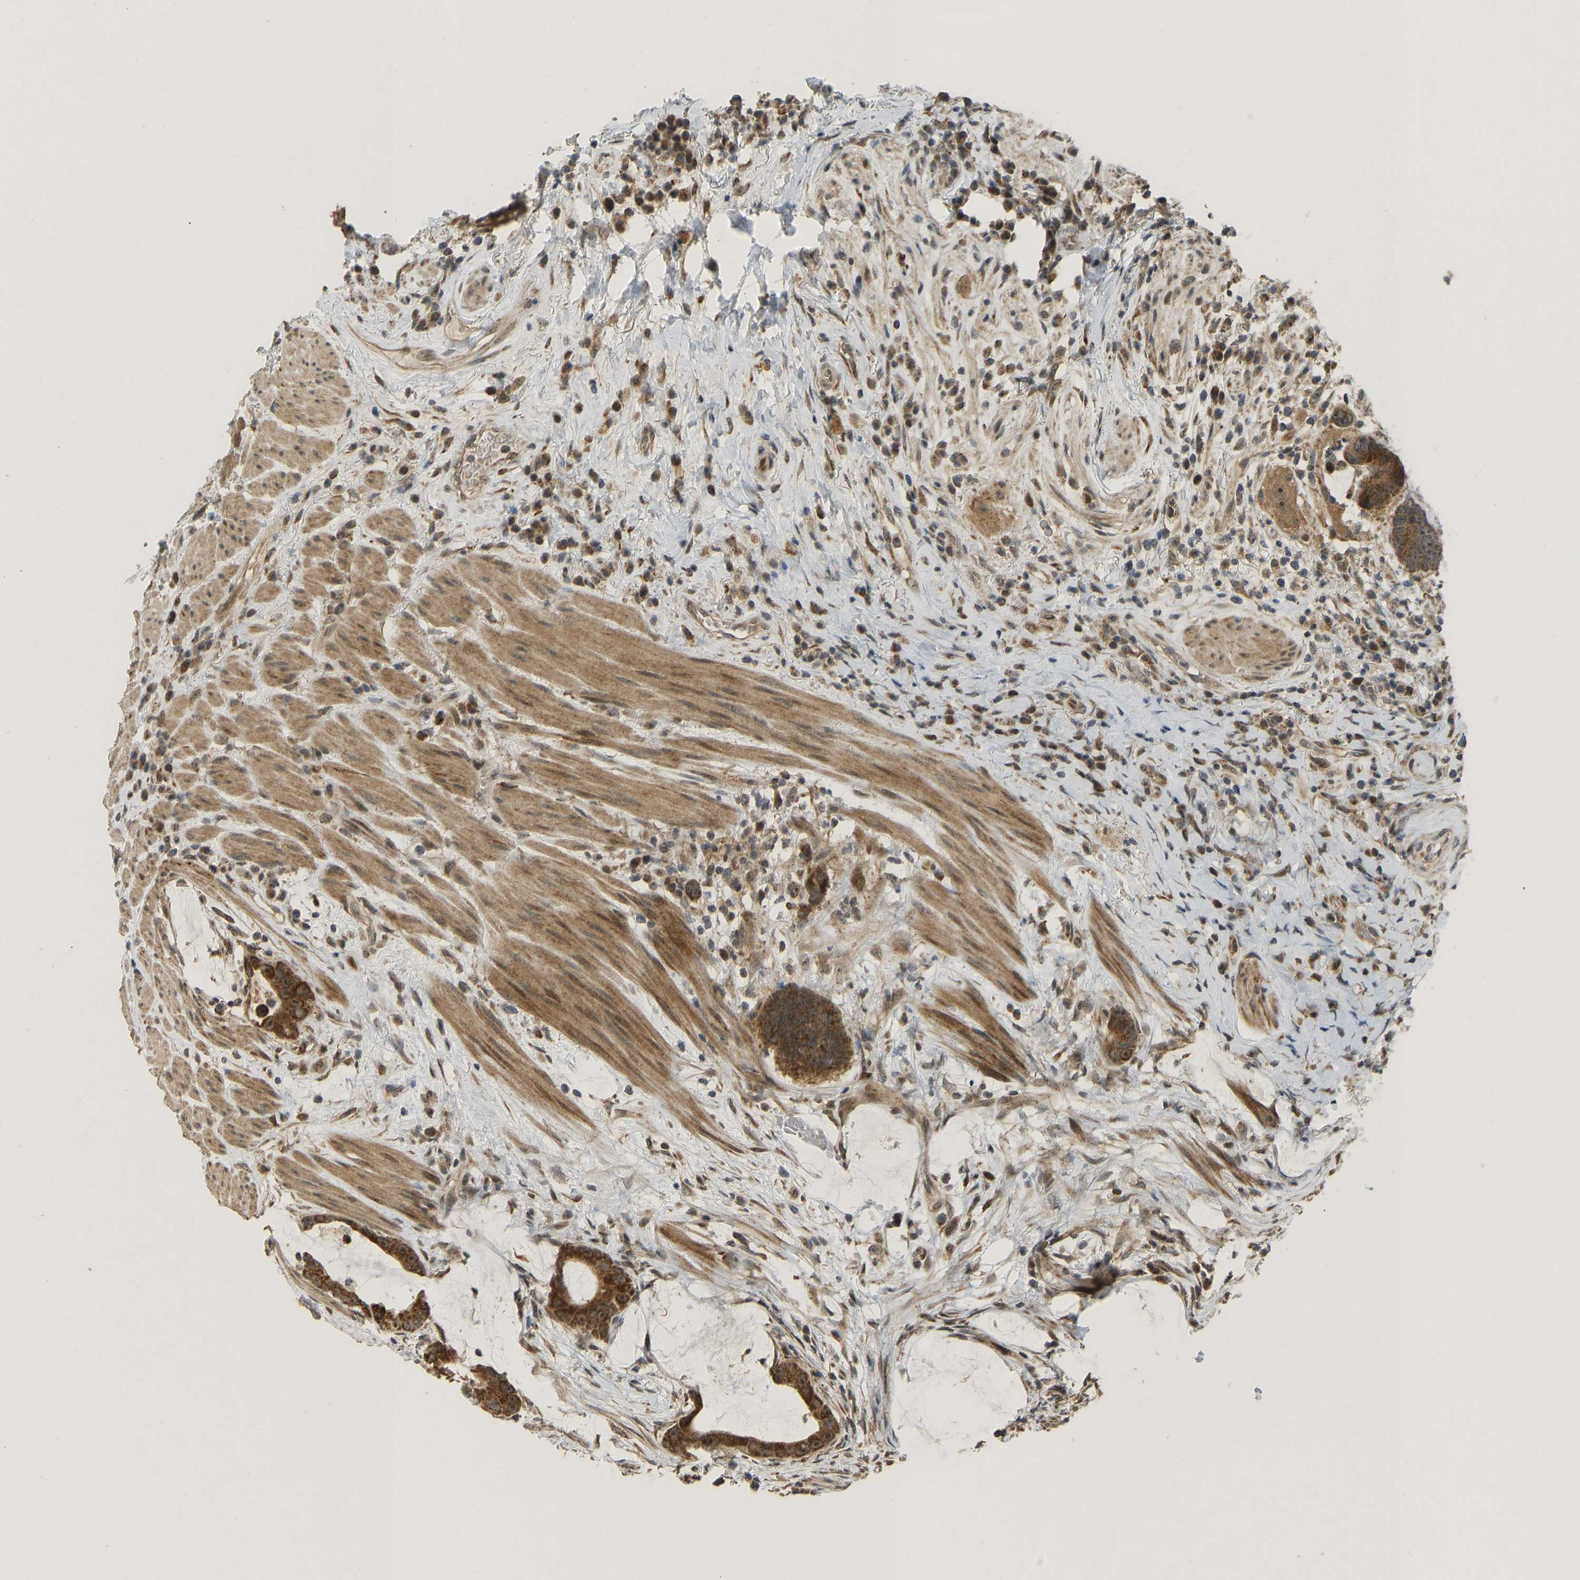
{"staining": {"intensity": "strong", "quantity": ">75%", "location": "cytoplasmic/membranous"}, "tissue": "colorectal cancer", "cell_type": "Tumor cells", "image_type": "cancer", "snomed": [{"axis": "morphology", "description": "Adenocarcinoma, NOS"}, {"axis": "topography", "description": "Rectum"}], "caption": "Strong cytoplasmic/membranous expression for a protein is present in about >75% of tumor cells of colorectal cancer (adenocarcinoma) using IHC.", "gene": "ACADS", "patient": {"sex": "female", "age": 89}}